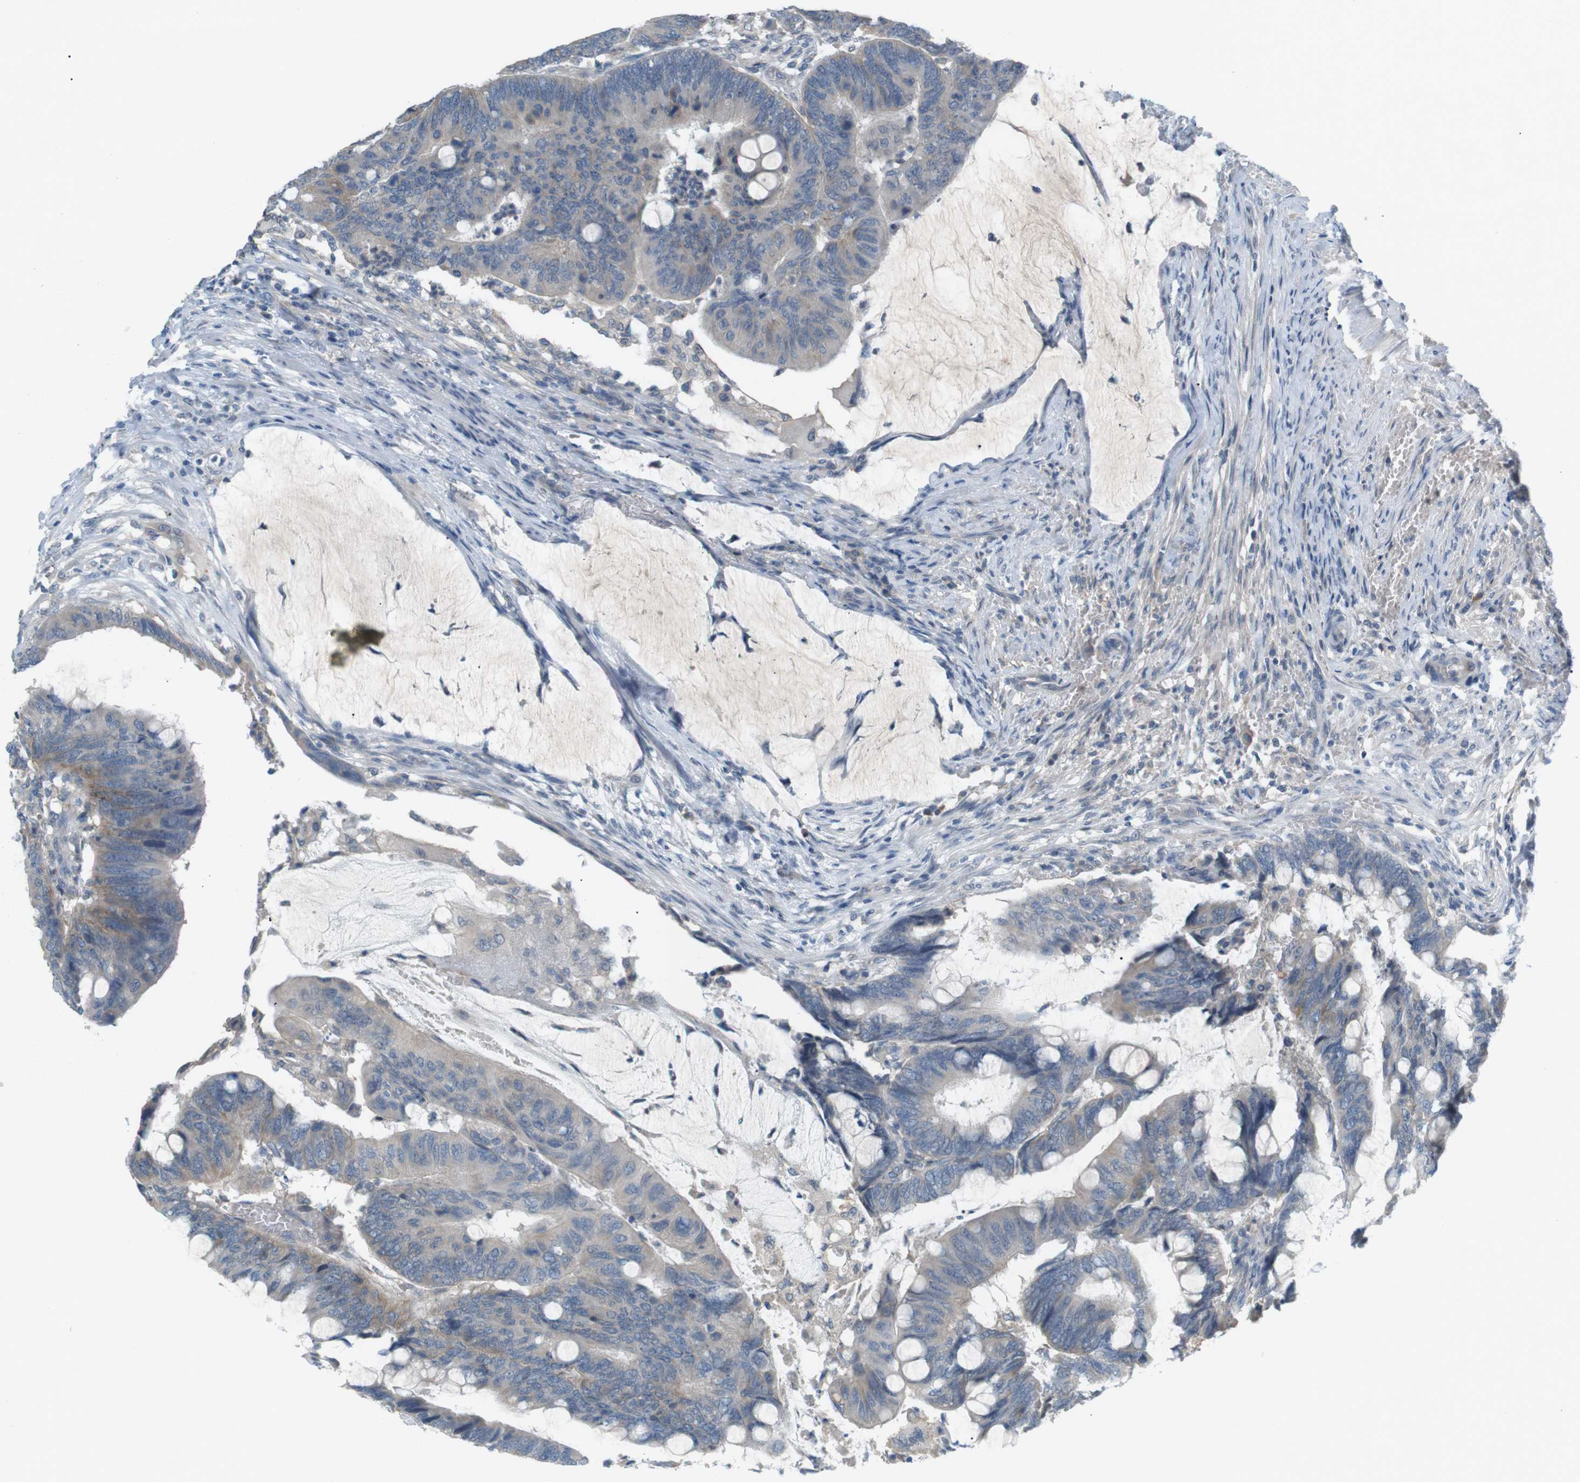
{"staining": {"intensity": "weak", "quantity": "<25%", "location": "cytoplasmic/membranous"}, "tissue": "colorectal cancer", "cell_type": "Tumor cells", "image_type": "cancer", "snomed": [{"axis": "morphology", "description": "Normal tissue, NOS"}, {"axis": "morphology", "description": "Adenocarcinoma, NOS"}, {"axis": "topography", "description": "Rectum"}, {"axis": "topography", "description": "Peripheral nerve tissue"}], "caption": "High magnification brightfield microscopy of adenocarcinoma (colorectal) stained with DAB (3,3'-diaminobenzidine) (brown) and counterstained with hematoxylin (blue): tumor cells show no significant positivity.", "gene": "RTN3", "patient": {"sex": "male", "age": 92}}